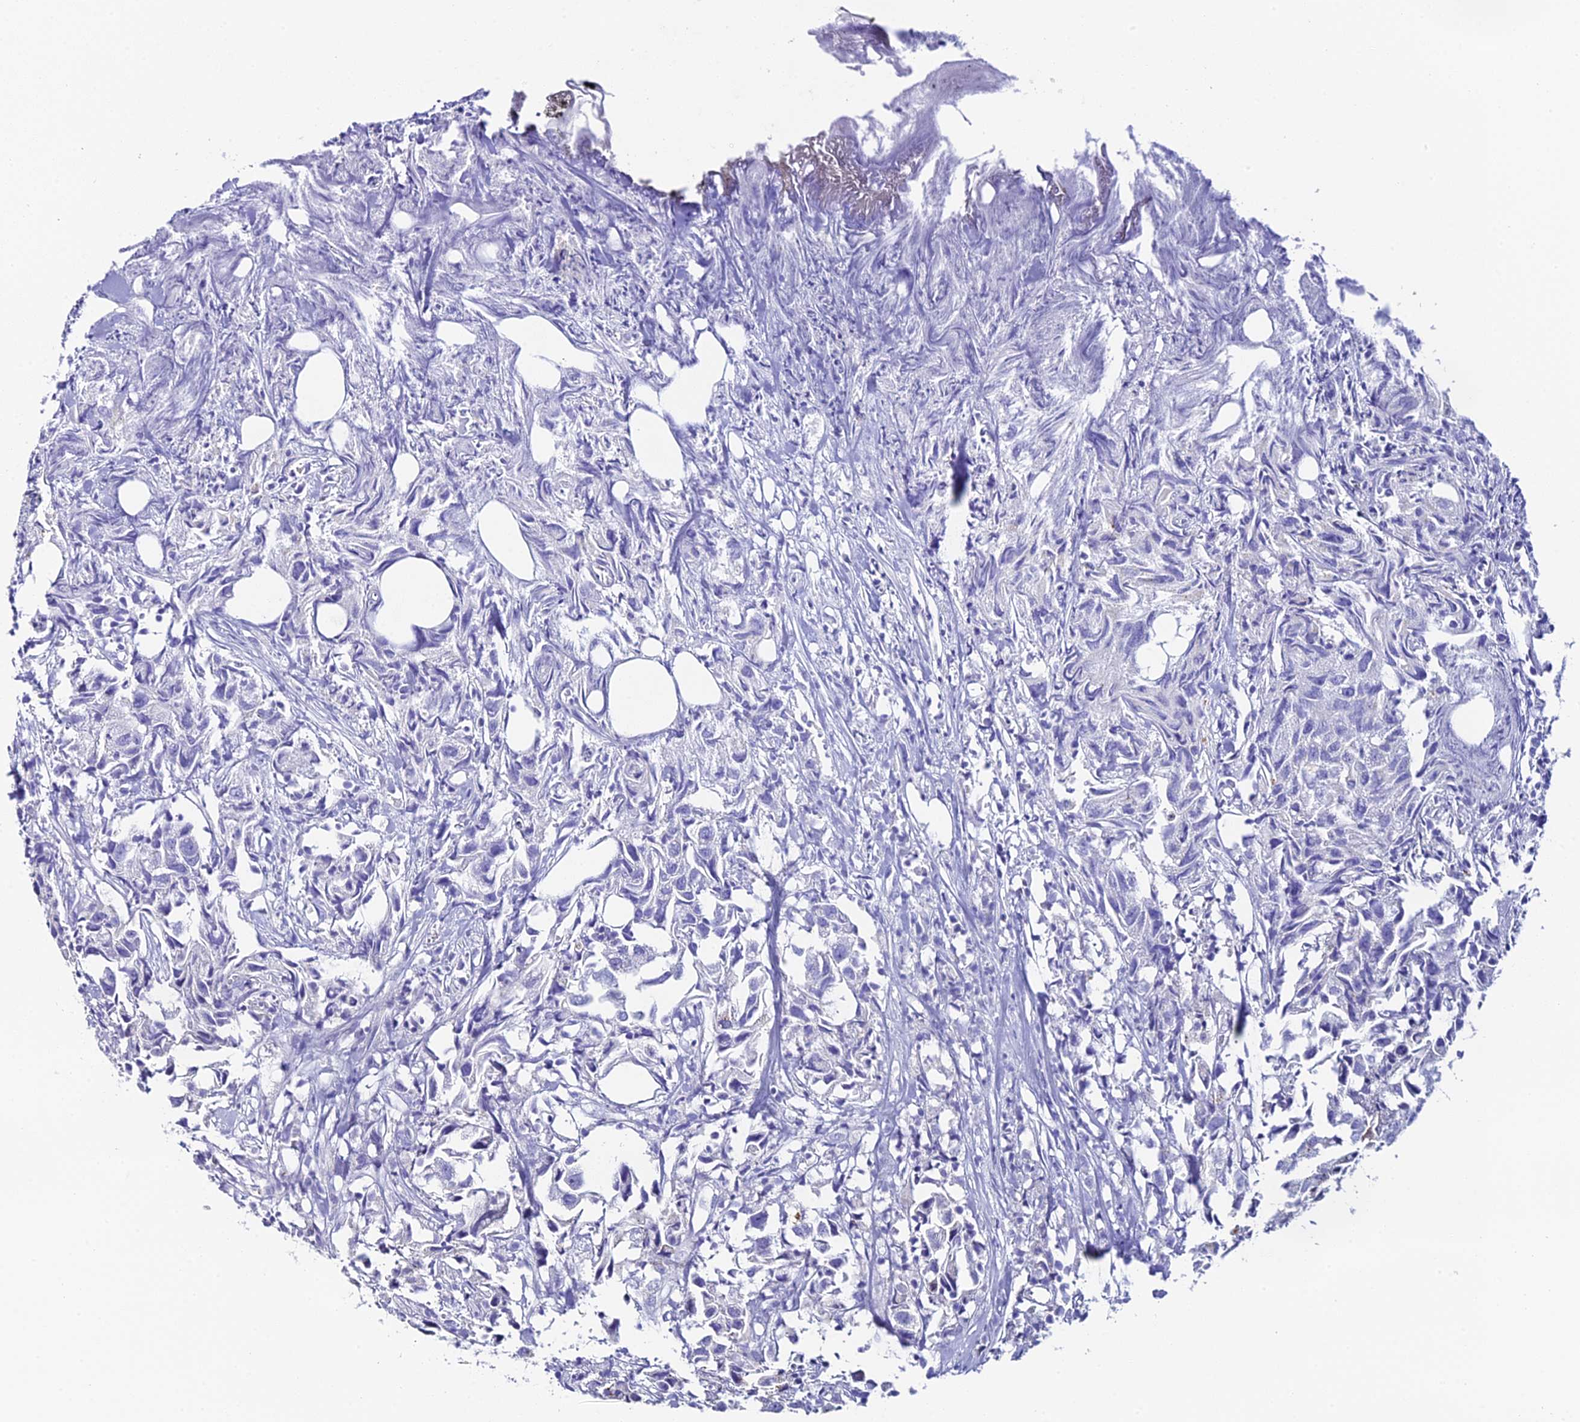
{"staining": {"intensity": "negative", "quantity": "none", "location": "none"}, "tissue": "urothelial cancer", "cell_type": "Tumor cells", "image_type": "cancer", "snomed": [{"axis": "morphology", "description": "Urothelial carcinoma, High grade"}, {"axis": "topography", "description": "Urinary bladder"}], "caption": "A high-resolution micrograph shows immunohistochemistry (IHC) staining of urothelial cancer, which displays no significant staining in tumor cells.", "gene": "C12orf29", "patient": {"sex": "female", "age": 75}}